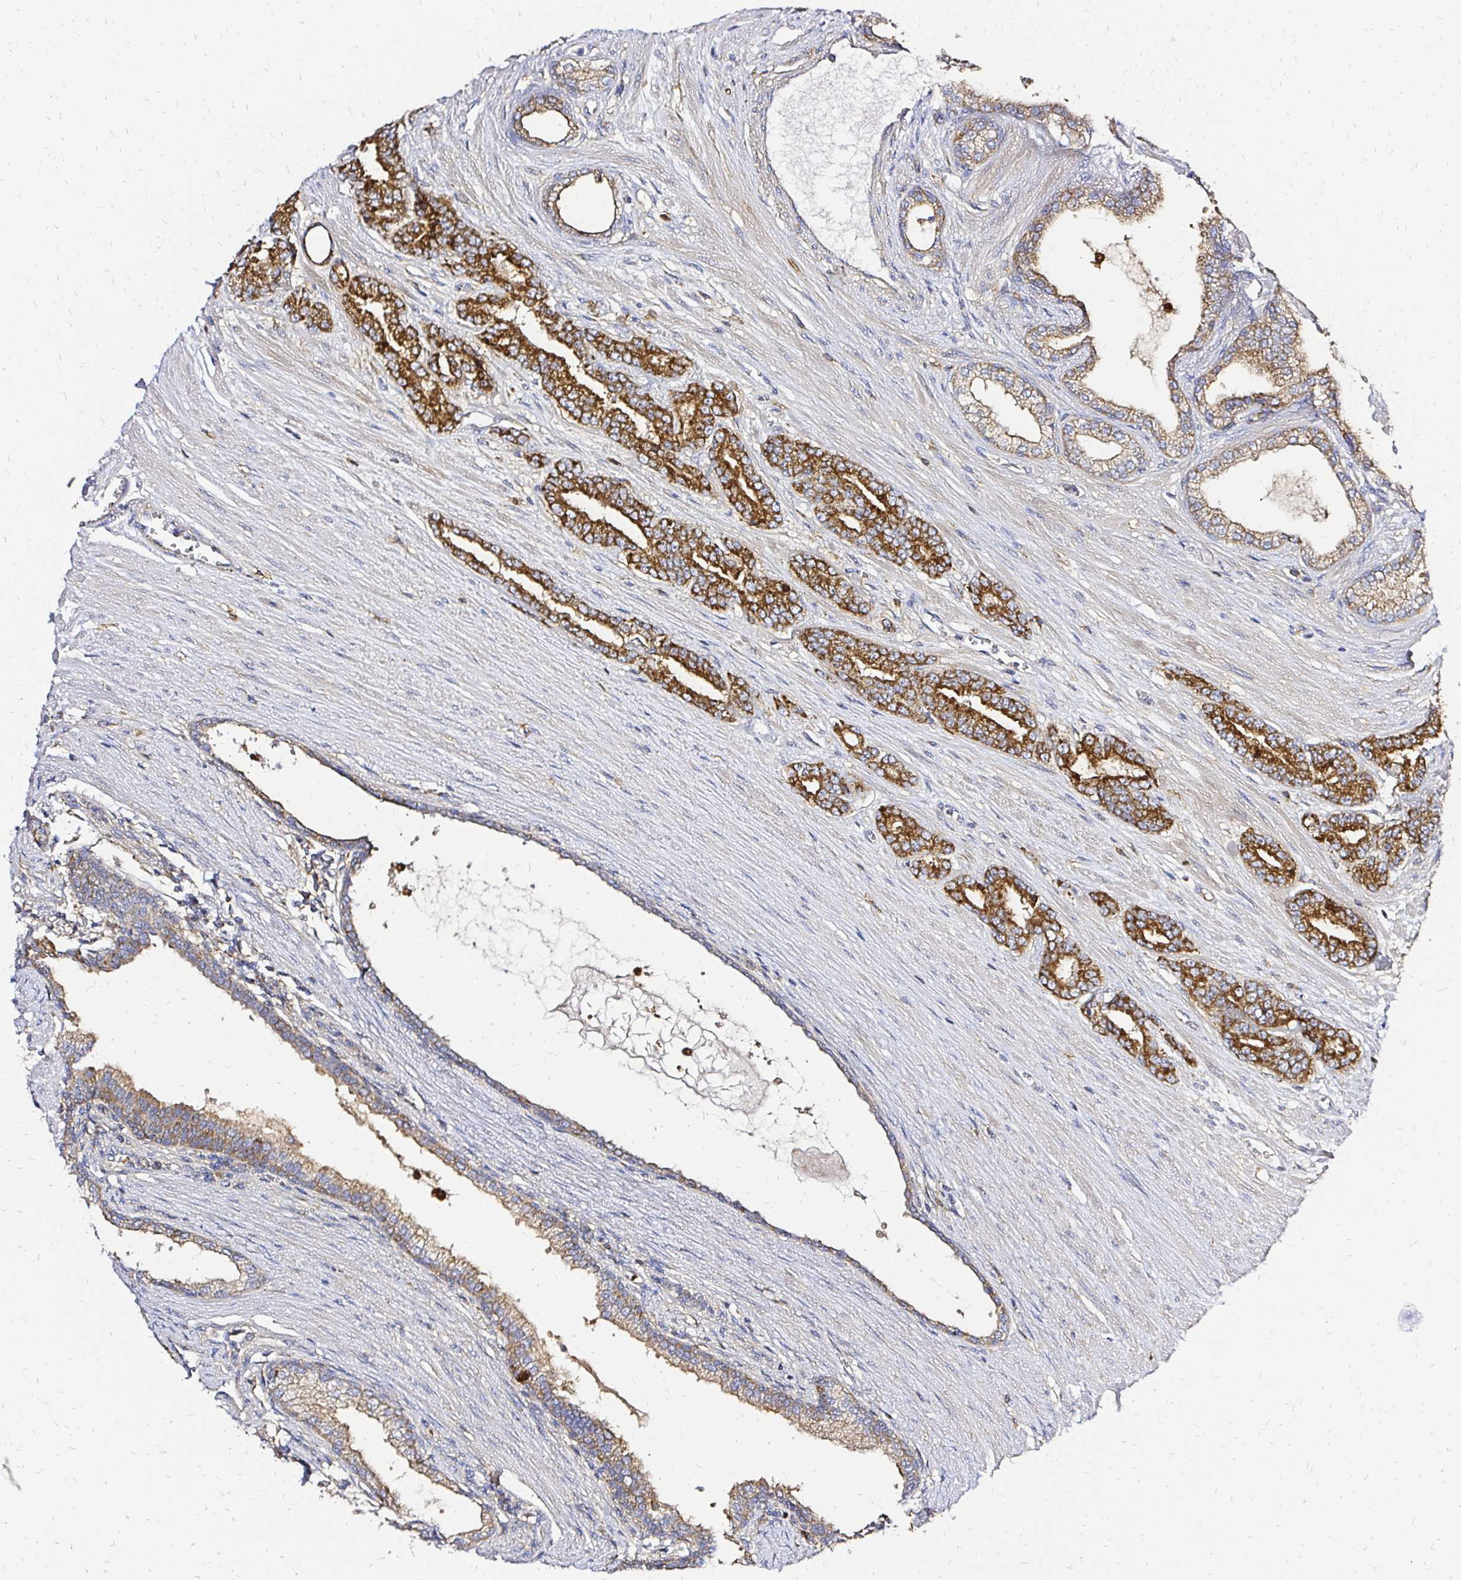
{"staining": {"intensity": "moderate", "quantity": "25%-75%", "location": "cytoplasmic/membranous"}, "tissue": "prostate cancer", "cell_type": "Tumor cells", "image_type": "cancer", "snomed": [{"axis": "morphology", "description": "Adenocarcinoma, High grade"}, {"axis": "topography", "description": "Prostate"}], "caption": "About 25%-75% of tumor cells in human prostate cancer (adenocarcinoma (high-grade)) show moderate cytoplasmic/membranous protein staining as visualized by brown immunohistochemical staining.", "gene": "MRPL13", "patient": {"sex": "male", "age": 60}}